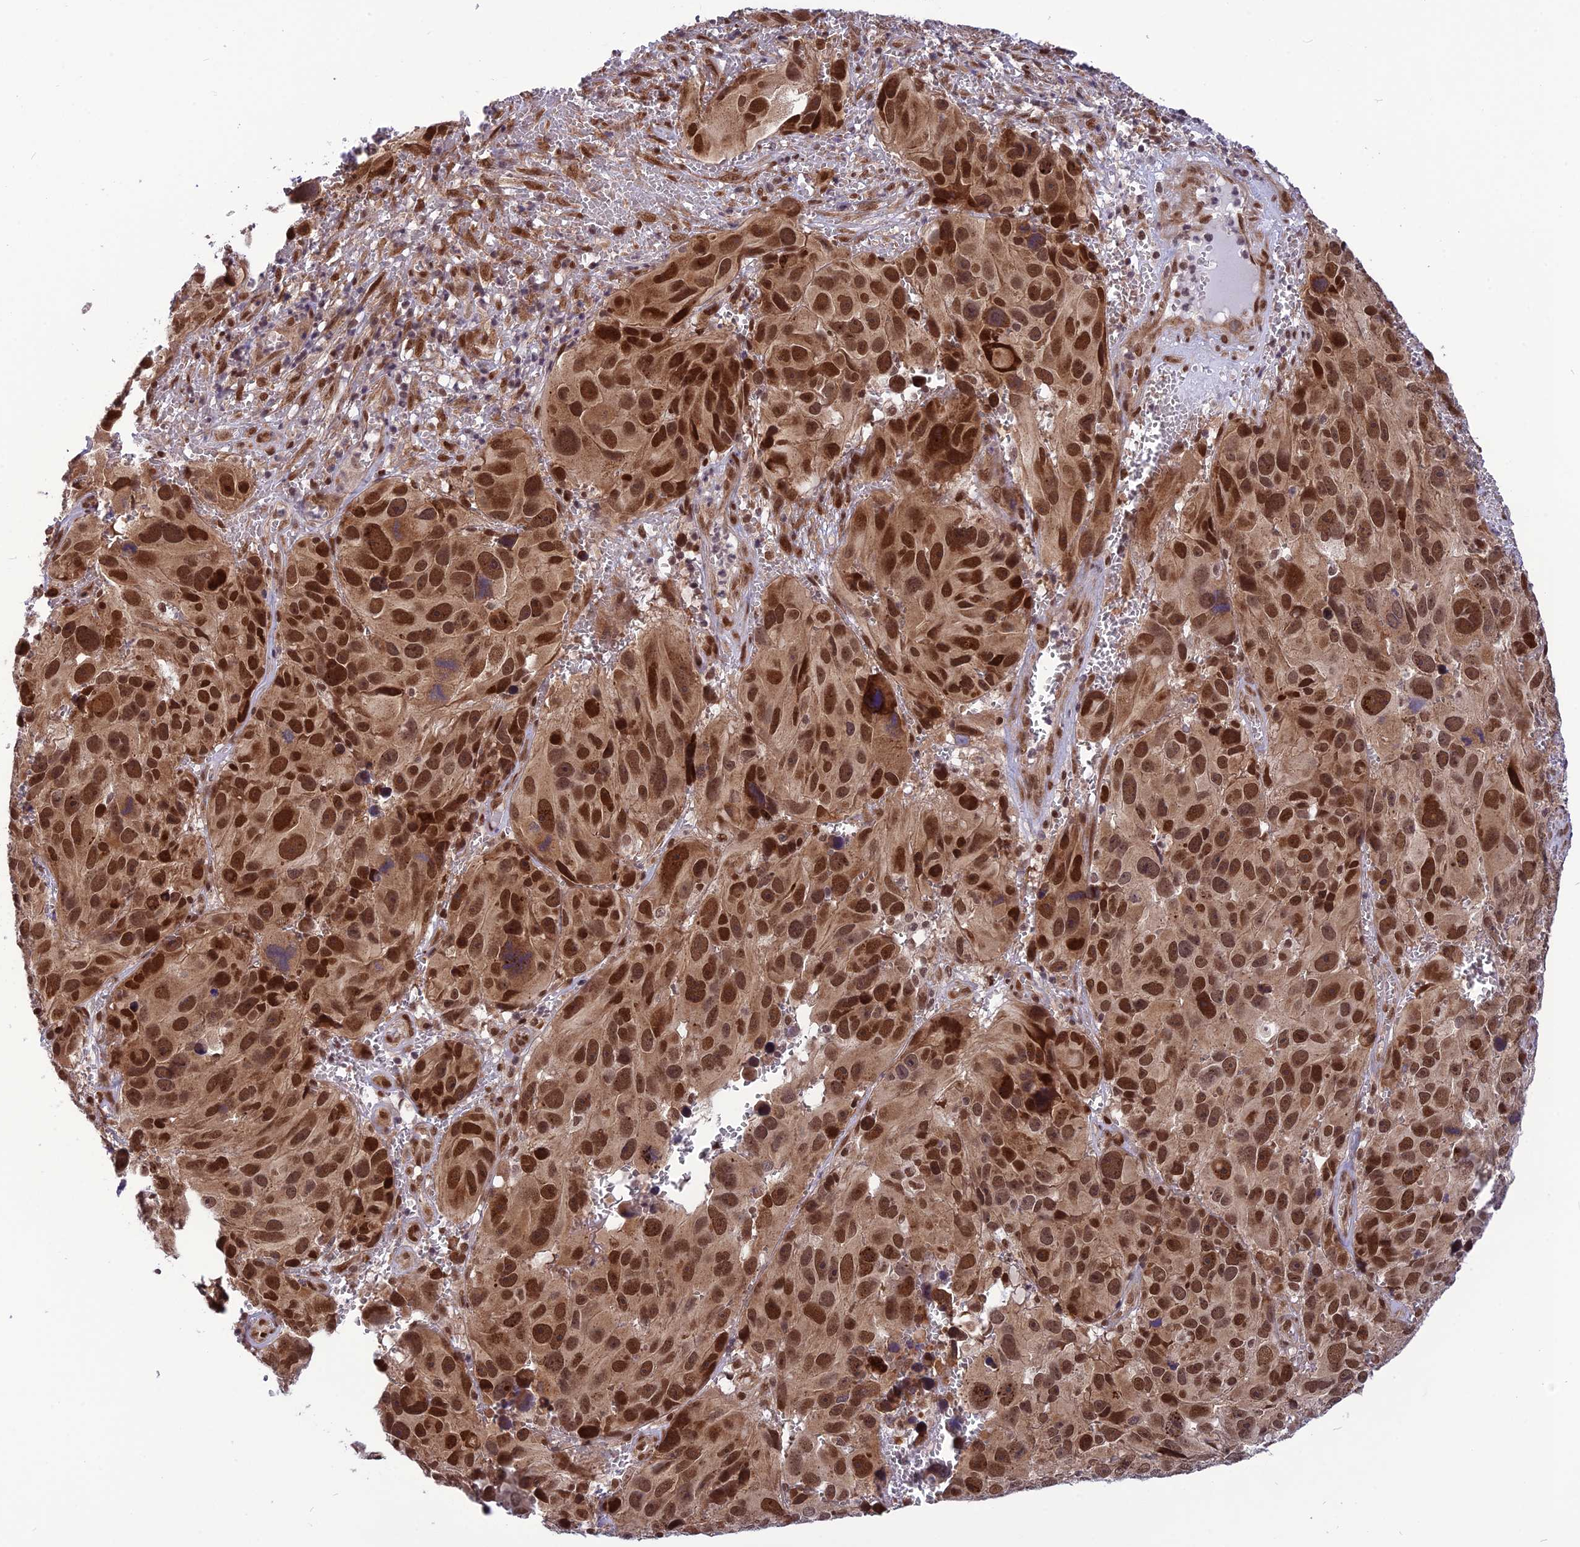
{"staining": {"intensity": "strong", "quantity": ">75%", "location": "nuclear"}, "tissue": "melanoma", "cell_type": "Tumor cells", "image_type": "cancer", "snomed": [{"axis": "morphology", "description": "Malignant melanoma, NOS"}, {"axis": "topography", "description": "Skin"}], "caption": "Immunohistochemical staining of human malignant melanoma exhibits high levels of strong nuclear protein staining in approximately >75% of tumor cells.", "gene": "RTRAF", "patient": {"sex": "male", "age": 84}}